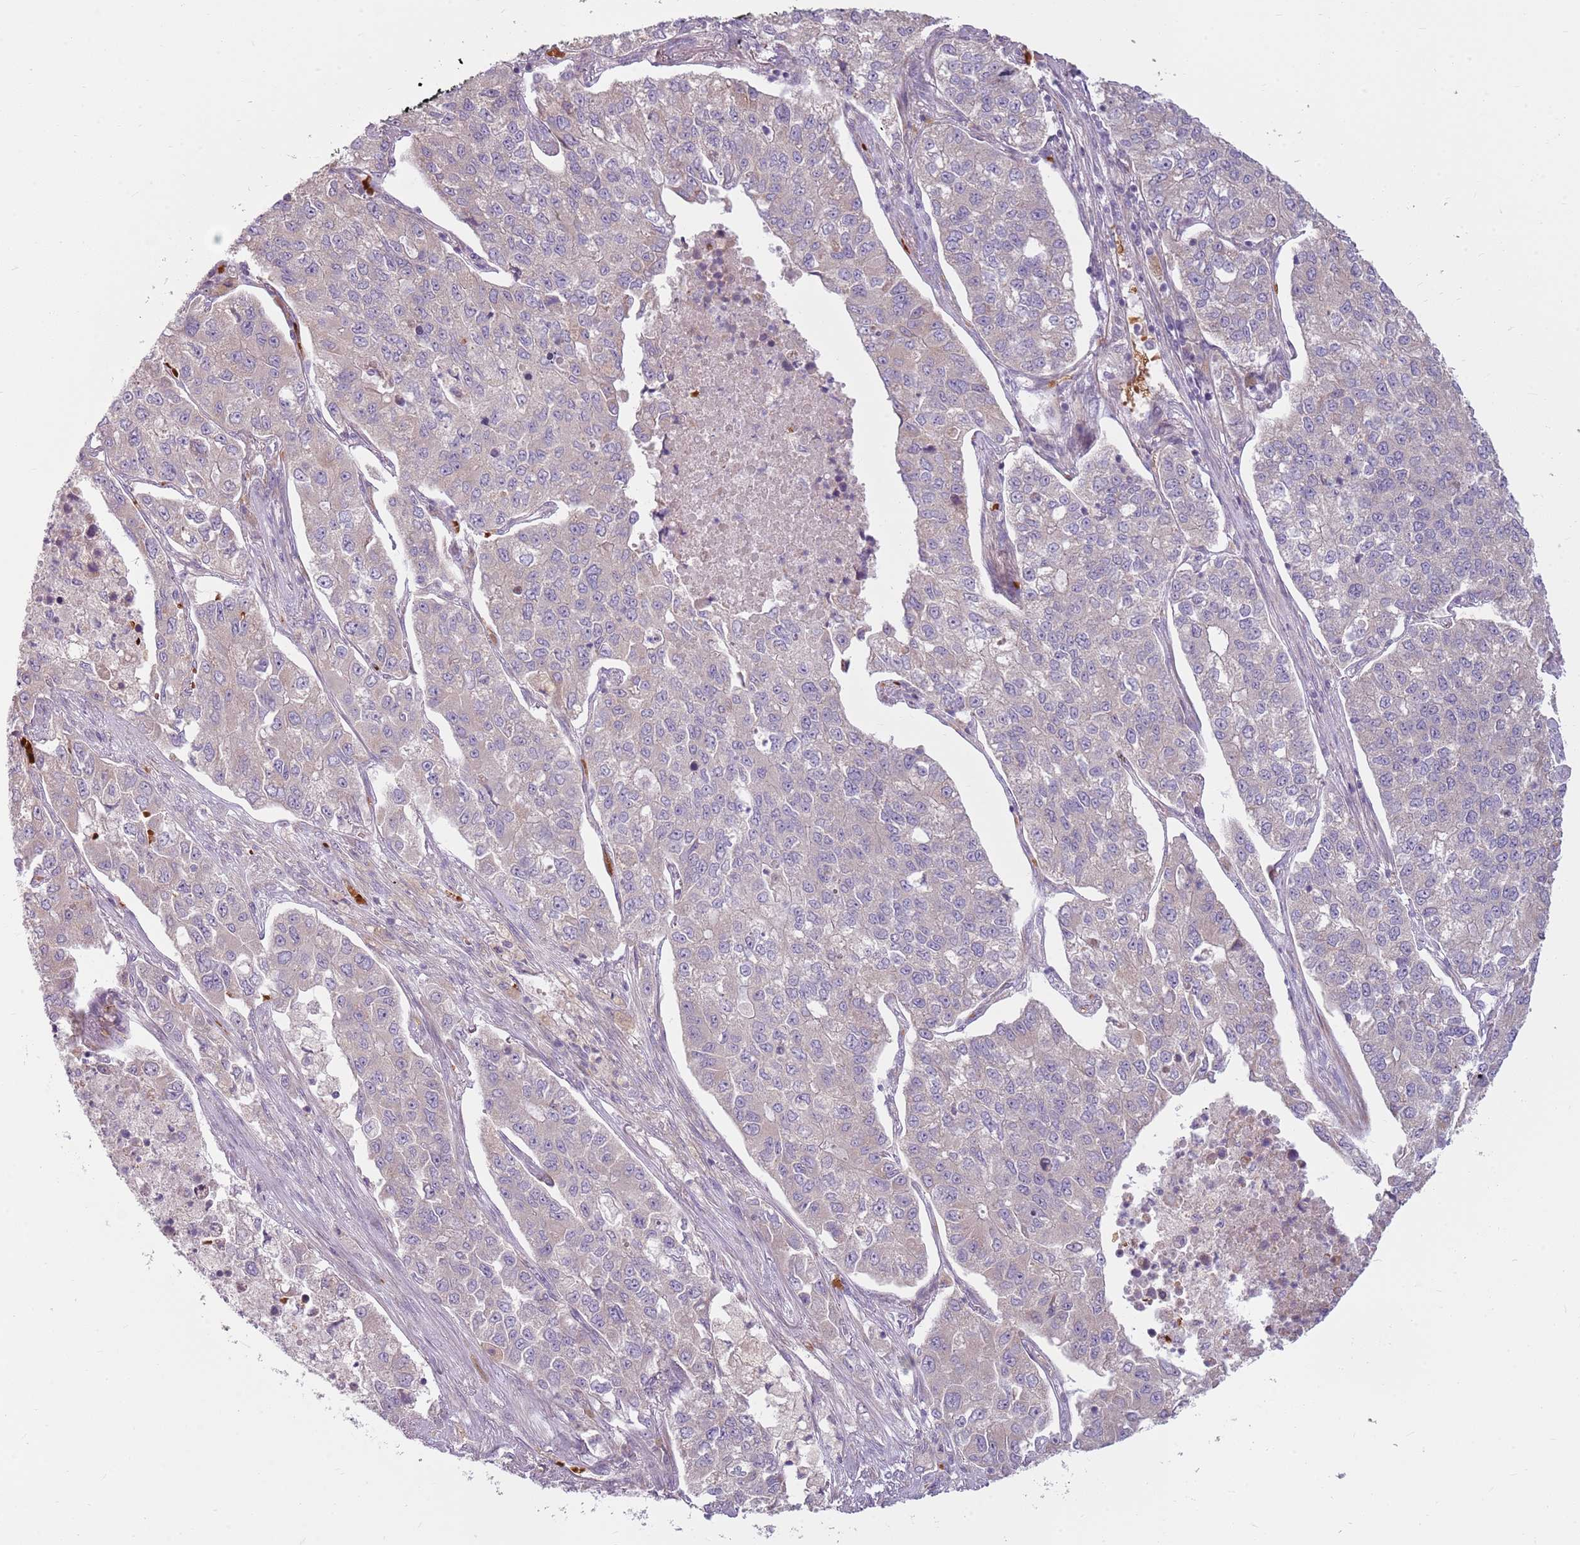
{"staining": {"intensity": "negative", "quantity": "none", "location": "none"}, "tissue": "lung cancer", "cell_type": "Tumor cells", "image_type": "cancer", "snomed": [{"axis": "morphology", "description": "Adenocarcinoma, NOS"}, {"axis": "topography", "description": "Lung"}], "caption": "Lung cancer was stained to show a protein in brown. There is no significant staining in tumor cells.", "gene": "HSPA14", "patient": {"sex": "male", "age": 49}}